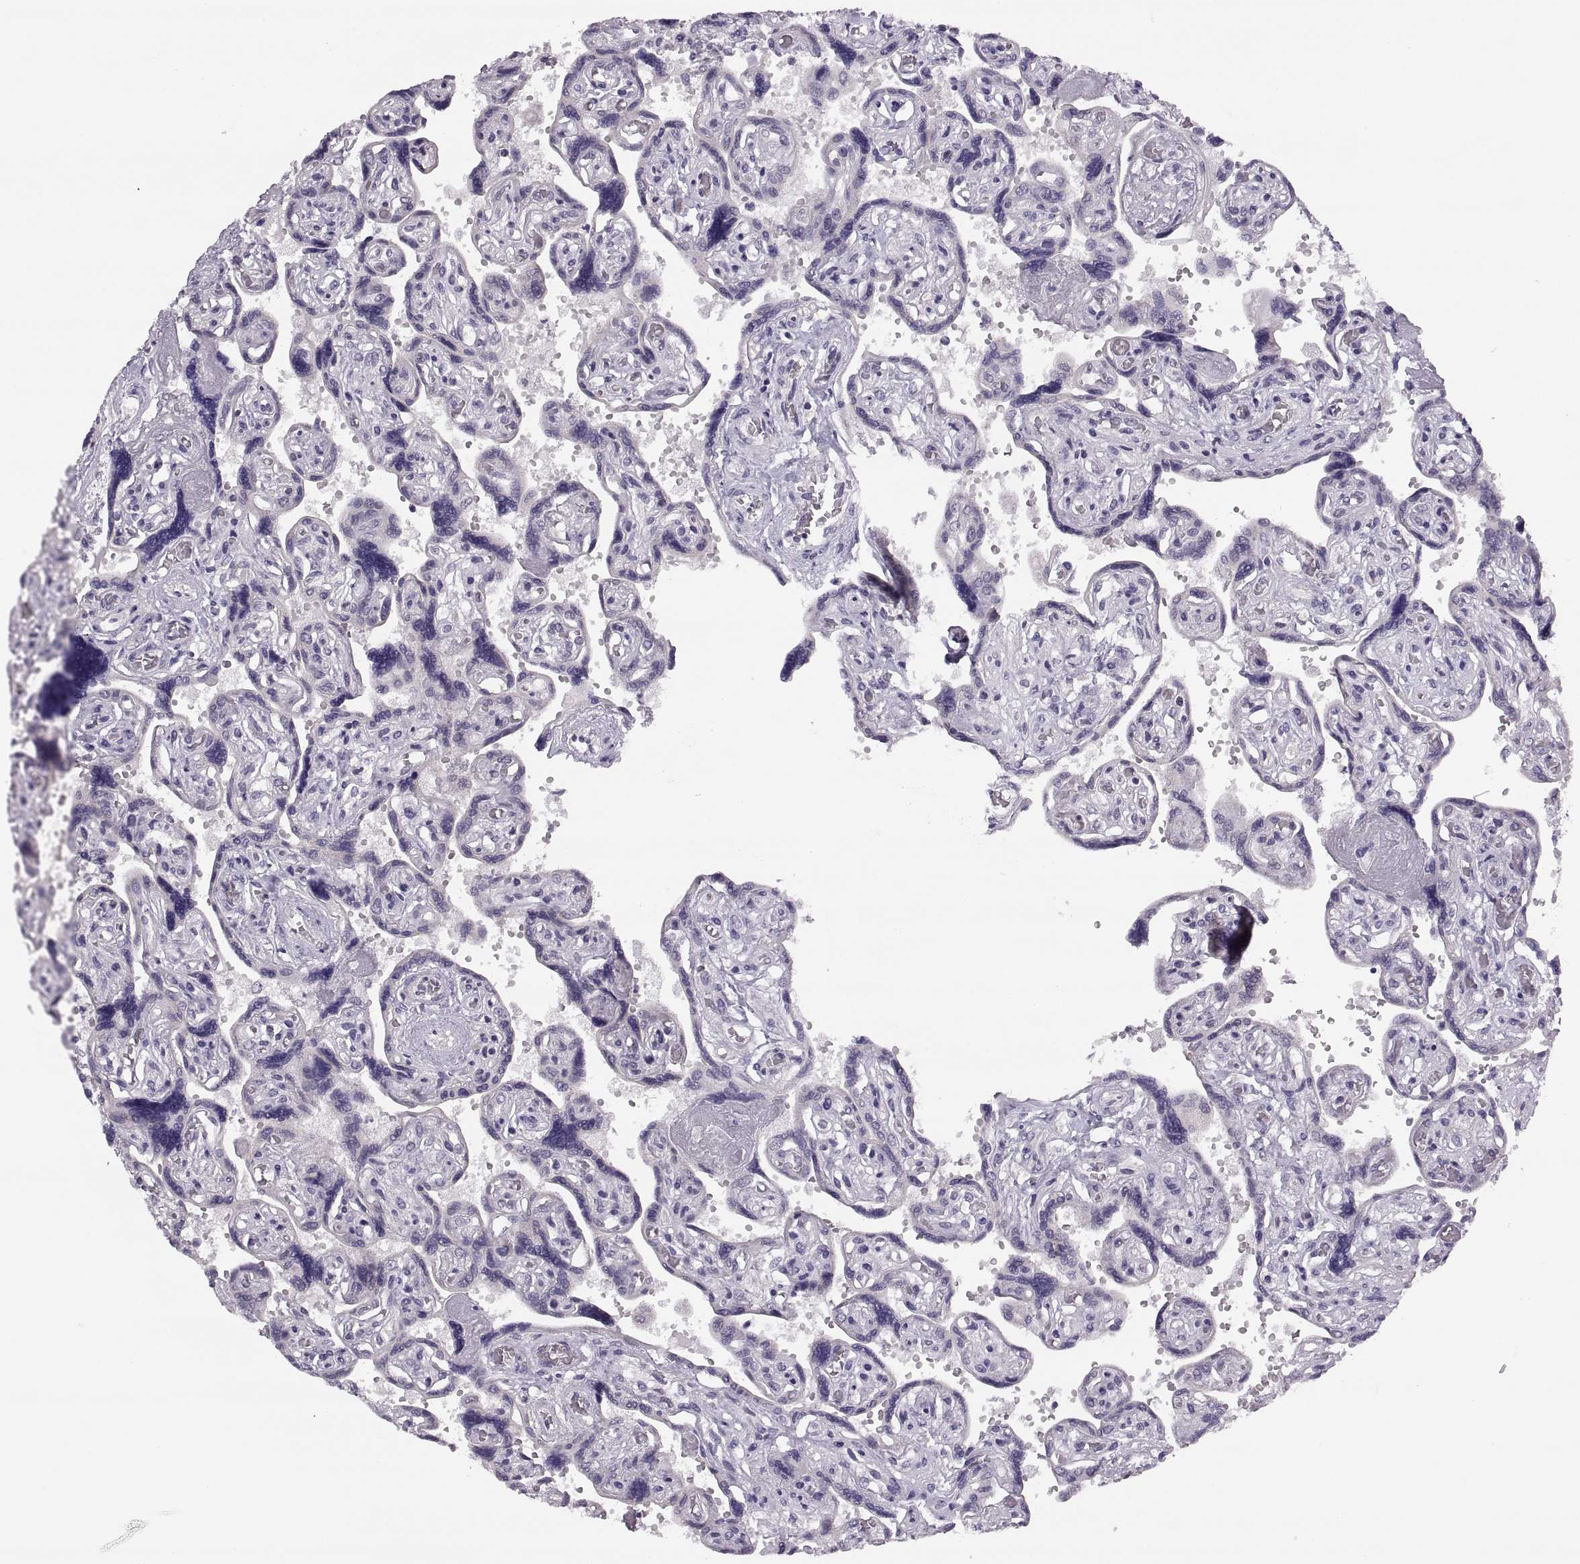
{"staining": {"intensity": "negative", "quantity": "none", "location": "none"}, "tissue": "placenta", "cell_type": "Decidual cells", "image_type": "normal", "snomed": [{"axis": "morphology", "description": "Normal tissue, NOS"}, {"axis": "topography", "description": "Placenta"}], "caption": "Image shows no protein staining in decidual cells of unremarkable placenta.", "gene": "ADH6", "patient": {"sex": "female", "age": 32}}